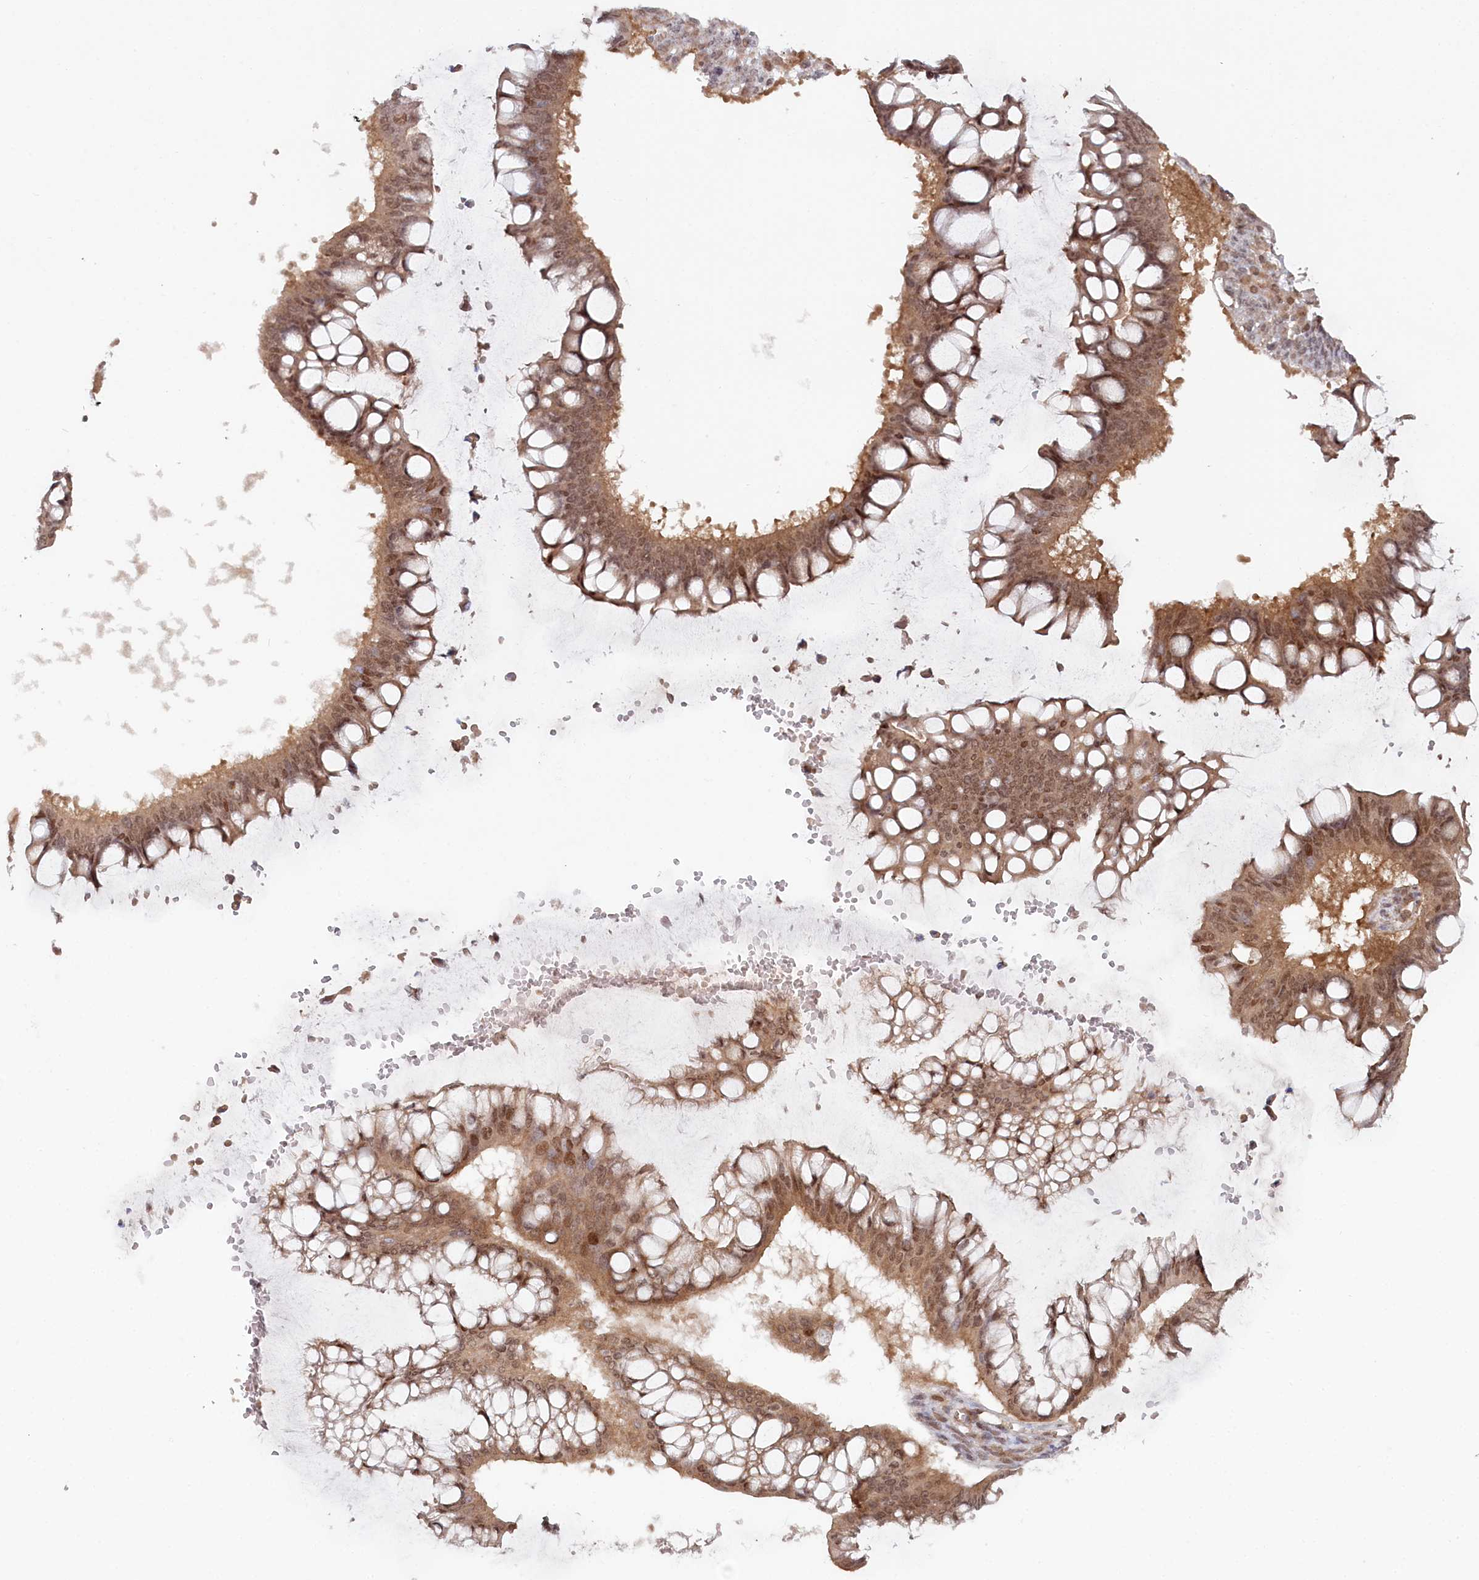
{"staining": {"intensity": "moderate", "quantity": ">75%", "location": "cytoplasmic/membranous,nuclear"}, "tissue": "ovarian cancer", "cell_type": "Tumor cells", "image_type": "cancer", "snomed": [{"axis": "morphology", "description": "Cystadenocarcinoma, mucinous, NOS"}, {"axis": "topography", "description": "Ovary"}], "caption": "Protein analysis of ovarian mucinous cystadenocarcinoma tissue reveals moderate cytoplasmic/membranous and nuclear staining in about >75% of tumor cells.", "gene": "CCDC65", "patient": {"sex": "female", "age": 73}}